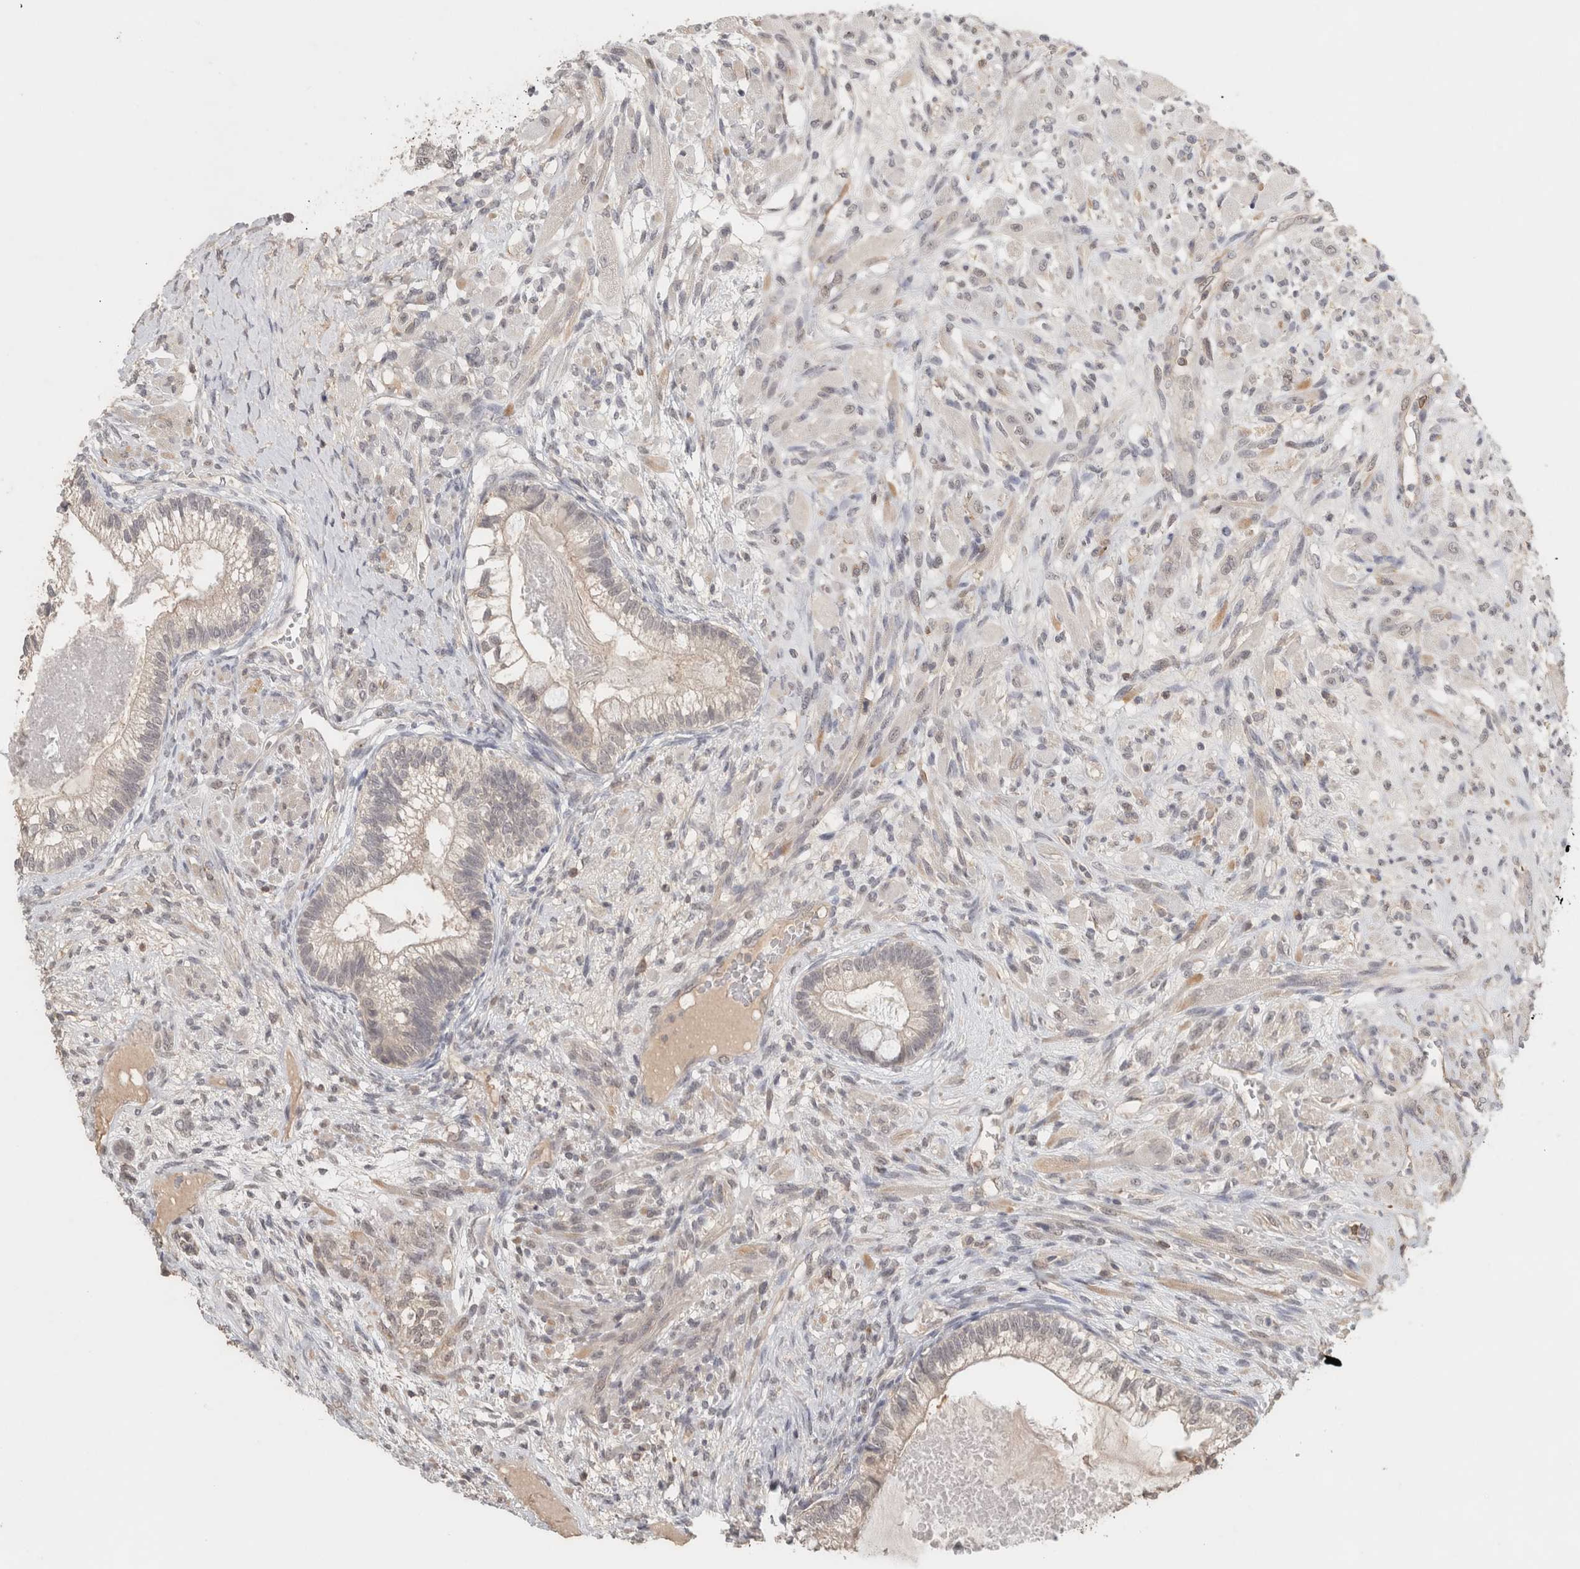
{"staining": {"intensity": "negative", "quantity": "none", "location": "none"}, "tissue": "testis cancer", "cell_type": "Tumor cells", "image_type": "cancer", "snomed": [{"axis": "morphology", "description": "Seminoma, NOS"}, {"axis": "morphology", "description": "Carcinoma, Embryonal, NOS"}, {"axis": "topography", "description": "Testis"}], "caption": "IHC of human testis embryonal carcinoma shows no staining in tumor cells.", "gene": "TRAT1", "patient": {"sex": "male", "age": 28}}